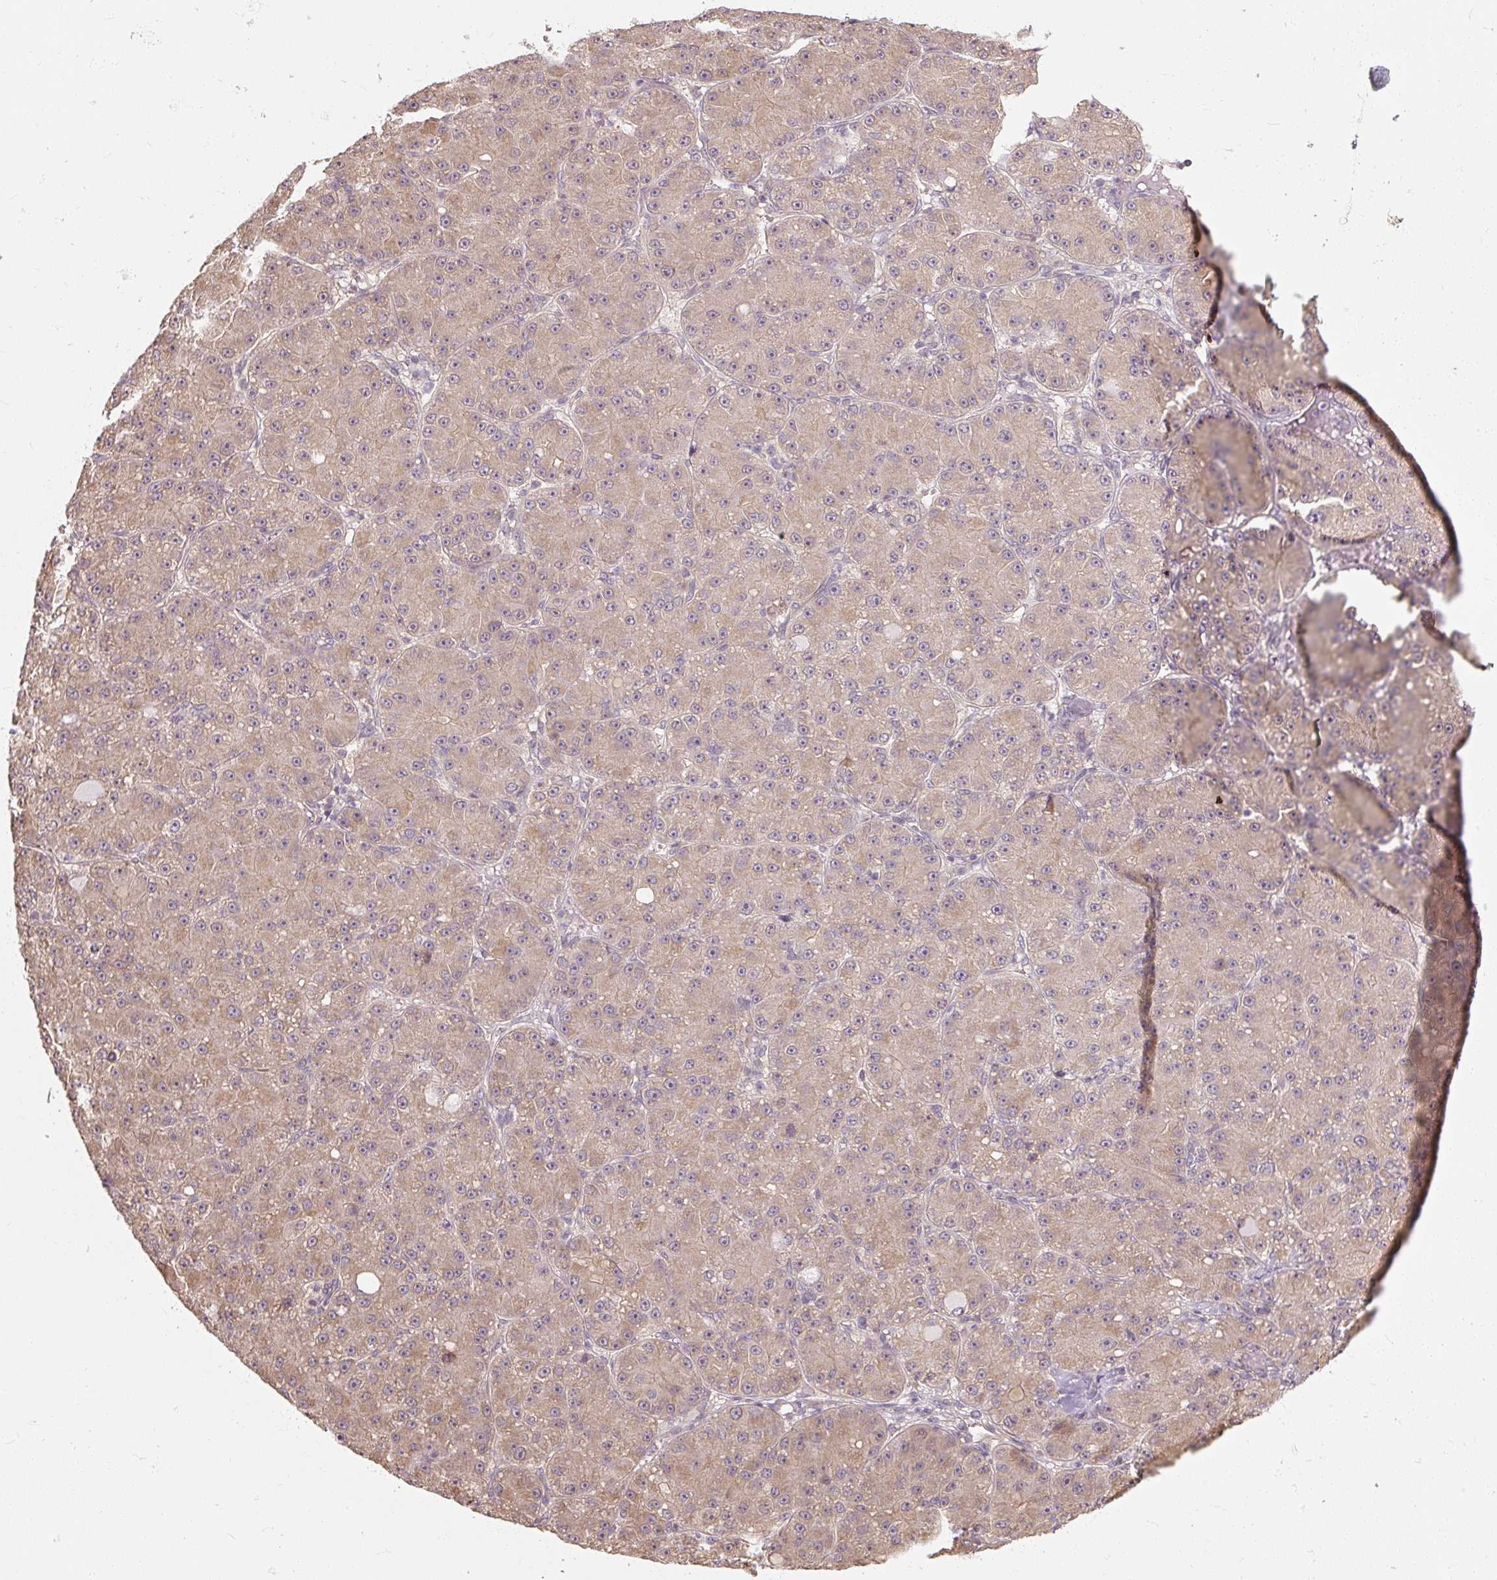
{"staining": {"intensity": "moderate", "quantity": ">75%", "location": "cytoplasmic/membranous"}, "tissue": "liver cancer", "cell_type": "Tumor cells", "image_type": "cancer", "snomed": [{"axis": "morphology", "description": "Carcinoma, Hepatocellular, NOS"}, {"axis": "topography", "description": "Liver"}], "caption": "Hepatocellular carcinoma (liver) stained with a protein marker displays moderate staining in tumor cells.", "gene": "RB1CC1", "patient": {"sex": "male", "age": 67}}